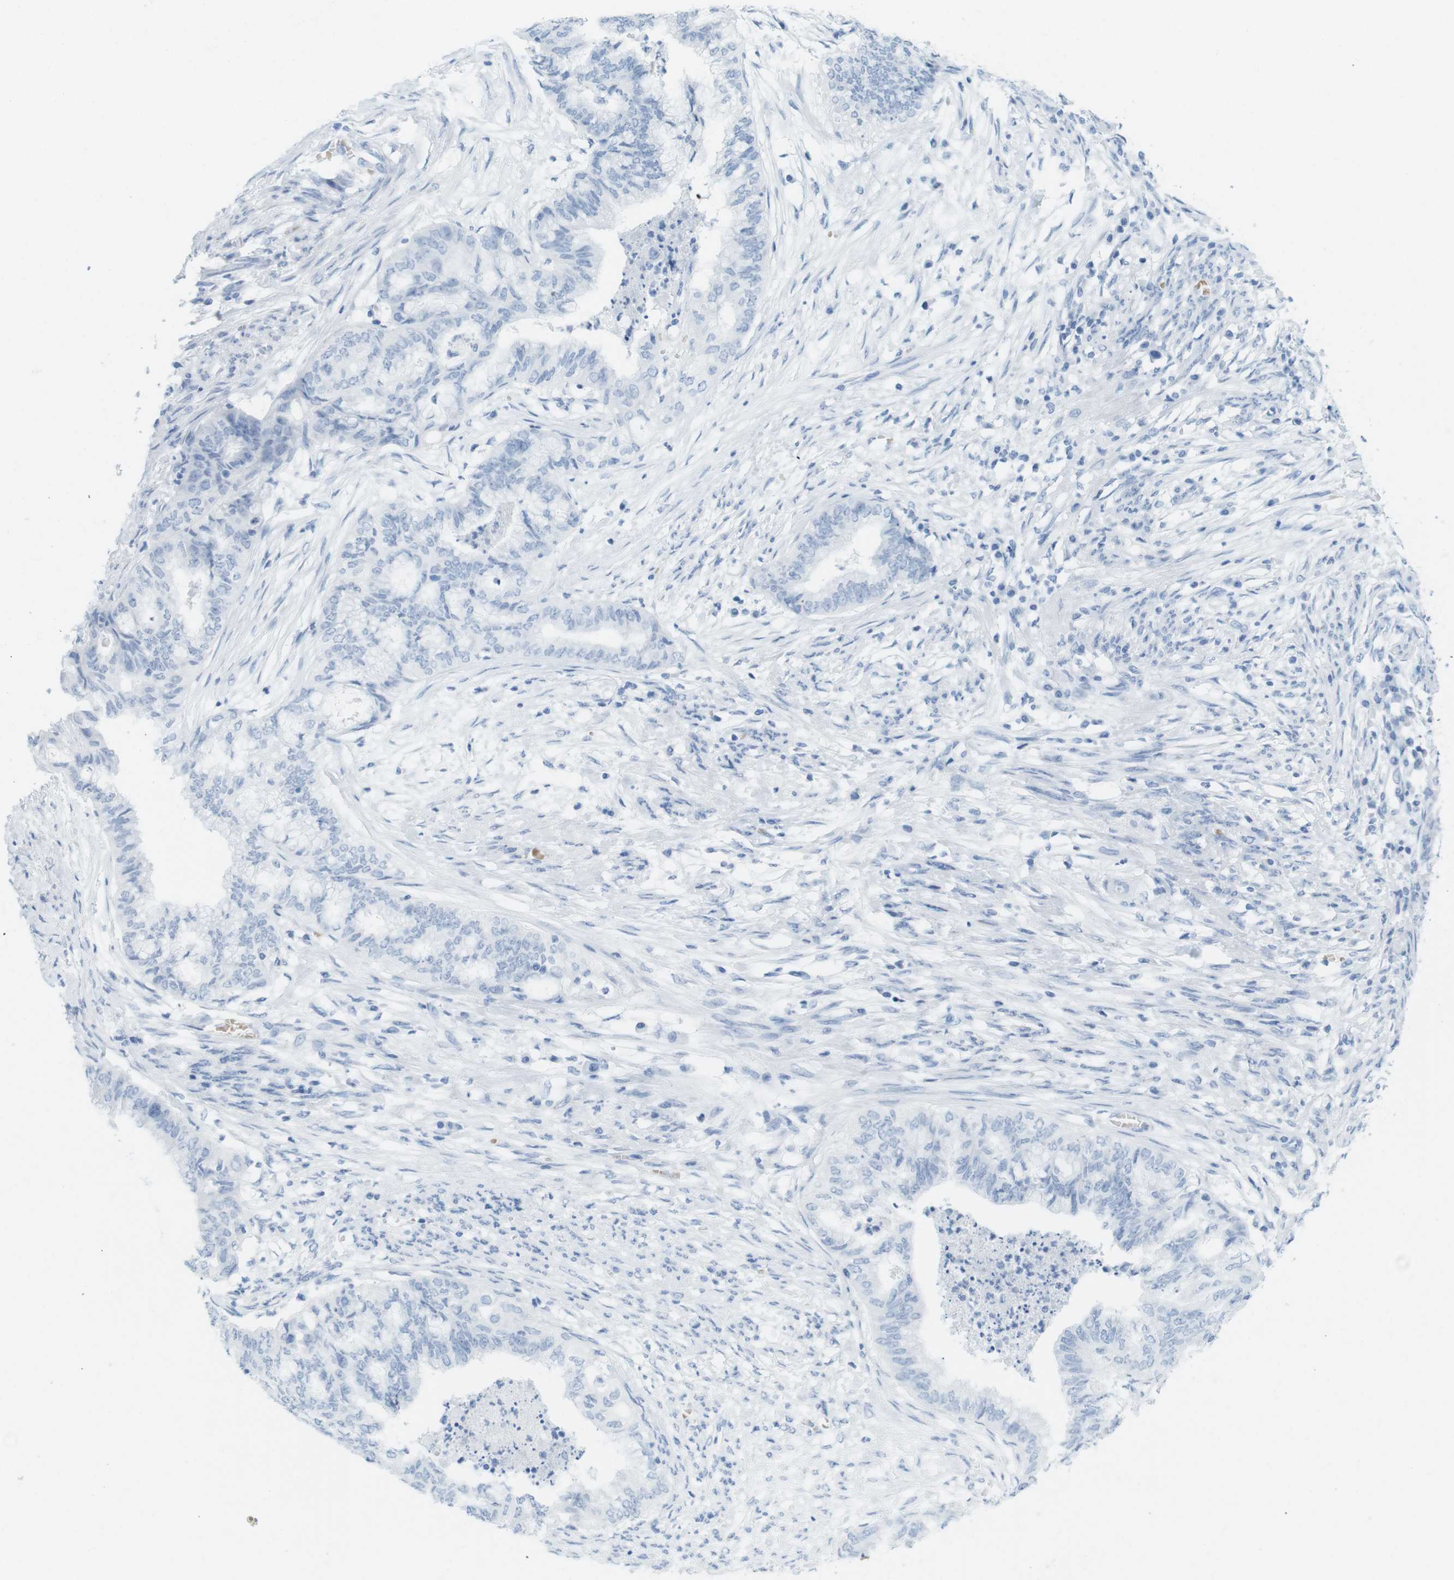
{"staining": {"intensity": "negative", "quantity": "none", "location": "none"}, "tissue": "endometrial cancer", "cell_type": "Tumor cells", "image_type": "cancer", "snomed": [{"axis": "morphology", "description": "Adenocarcinoma, NOS"}, {"axis": "topography", "description": "Endometrium"}], "caption": "Adenocarcinoma (endometrial) was stained to show a protein in brown. There is no significant staining in tumor cells.", "gene": "TNNT2", "patient": {"sex": "female", "age": 79}}